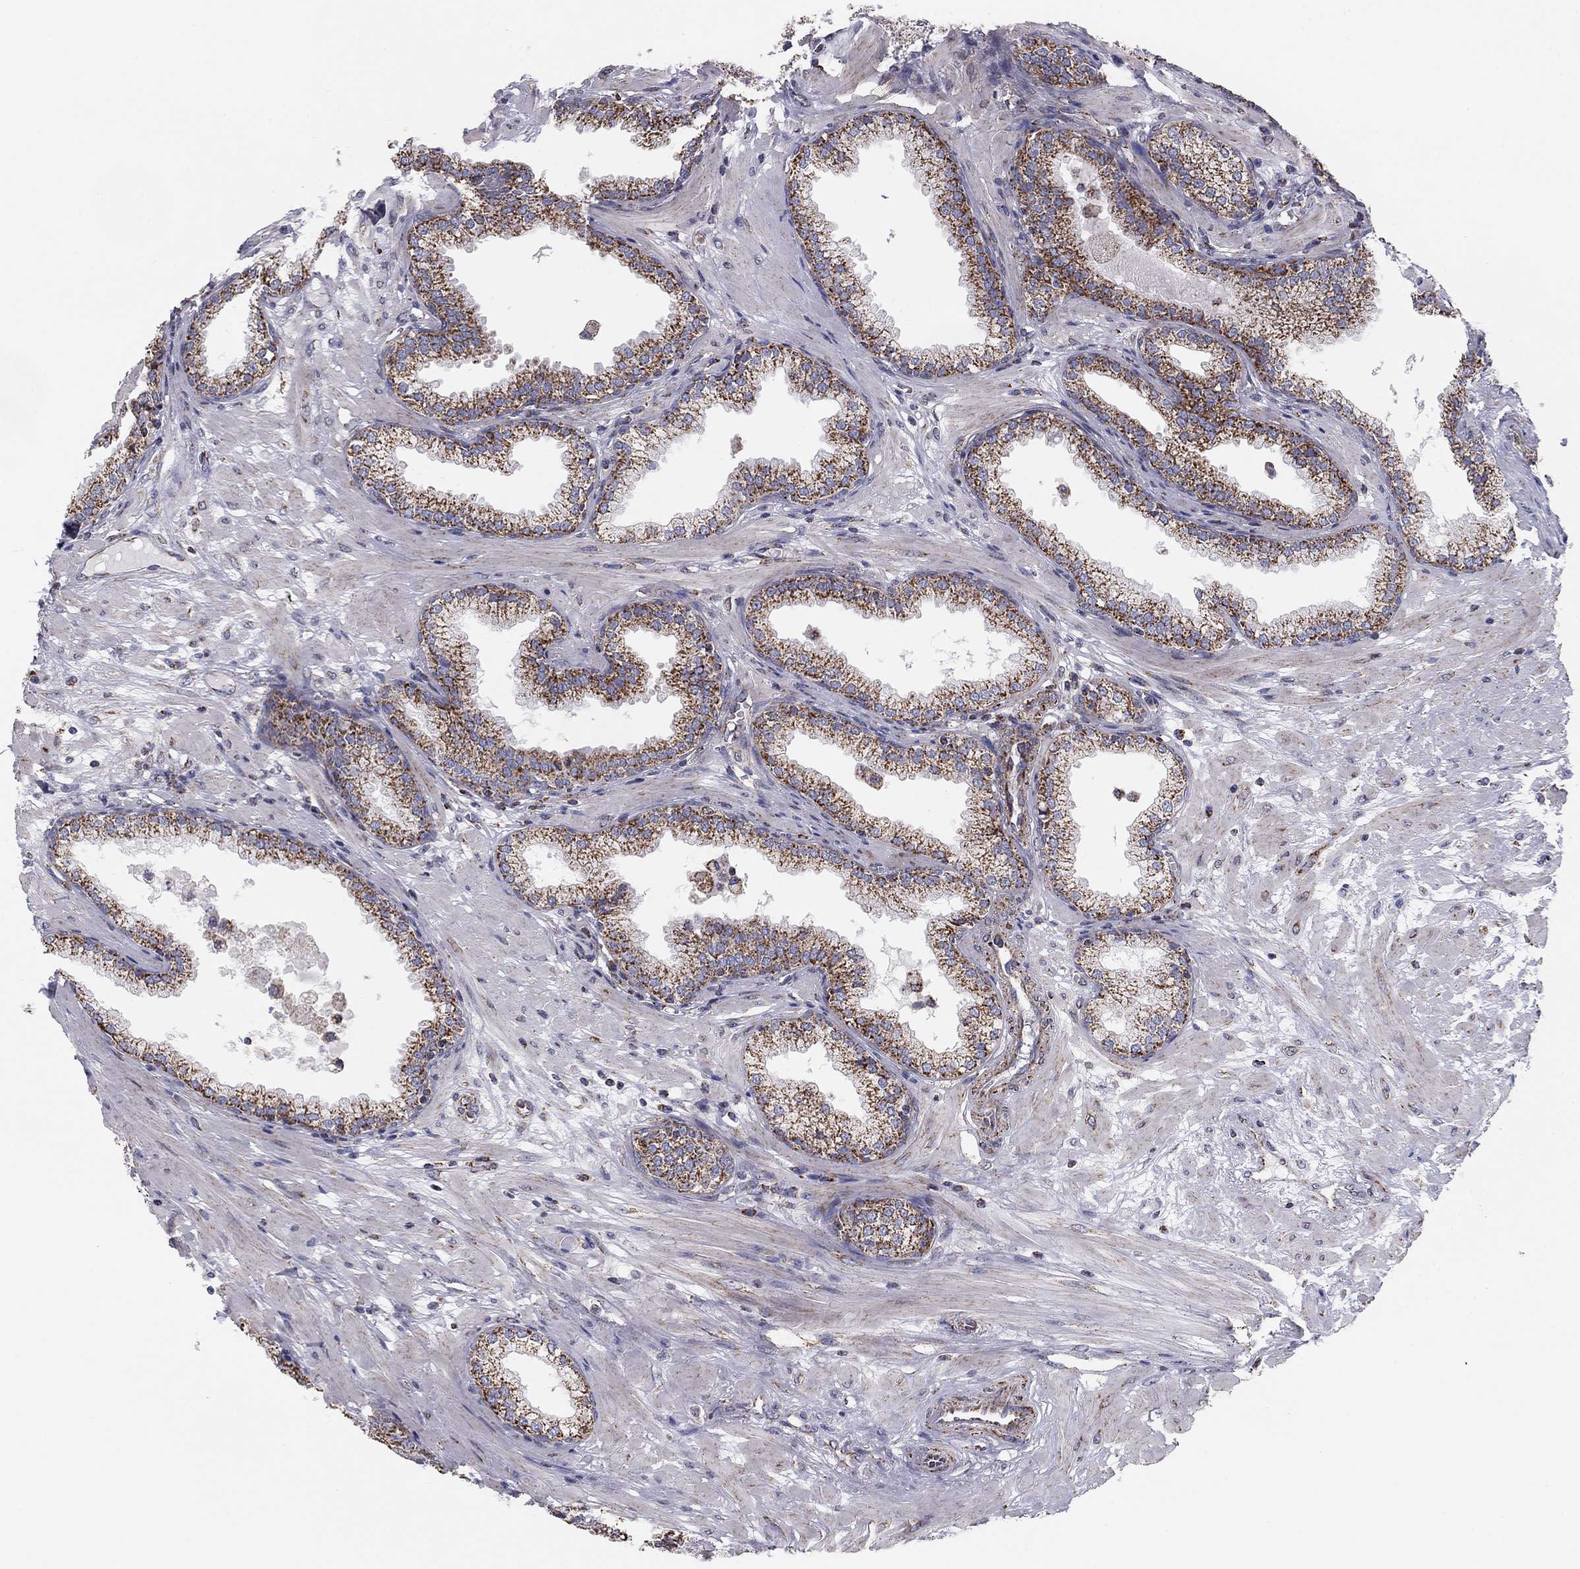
{"staining": {"intensity": "moderate", "quantity": "25%-75%", "location": "cytoplasmic/membranous"}, "tissue": "prostate", "cell_type": "Glandular cells", "image_type": "normal", "snomed": [{"axis": "morphology", "description": "Normal tissue, NOS"}, {"axis": "topography", "description": "Prostate"}], "caption": "This image shows IHC staining of normal human prostate, with medium moderate cytoplasmic/membranous staining in approximately 25%-75% of glandular cells.", "gene": "NDUFV1", "patient": {"sex": "male", "age": 64}}